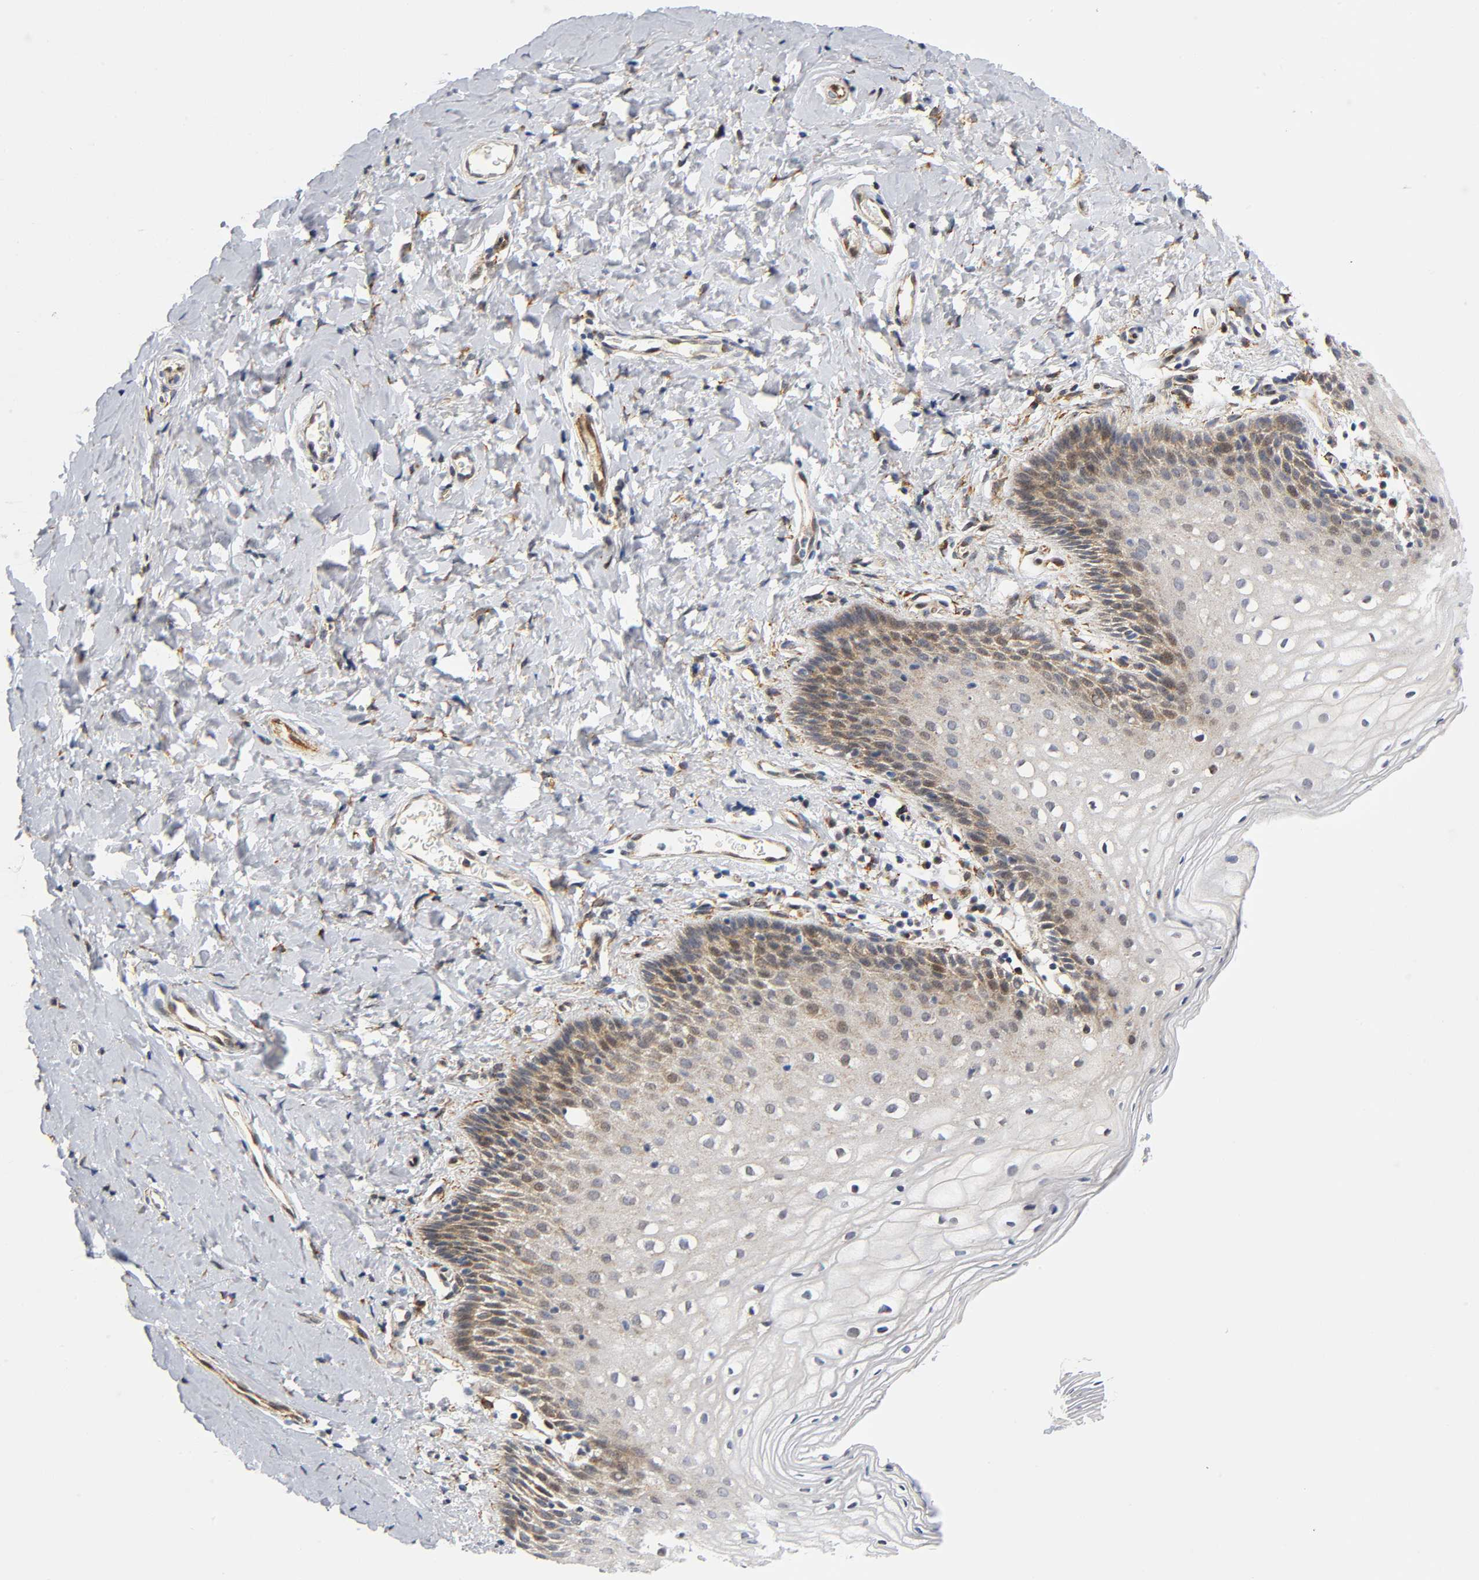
{"staining": {"intensity": "moderate", "quantity": "25%-75%", "location": "cytoplasmic/membranous"}, "tissue": "vagina", "cell_type": "Squamous epithelial cells", "image_type": "normal", "snomed": [{"axis": "morphology", "description": "Normal tissue, NOS"}, {"axis": "topography", "description": "Vagina"}], "caption": "This micrograph exhibits immunohistochemistry staining of unremarkable vagina, with medium moderate cytoplasmic/membranous positivity in about 25%-75% of squamous epithelial cells.", "gene": "SOS2", "patient": {"sex": "female", "age": 55}}